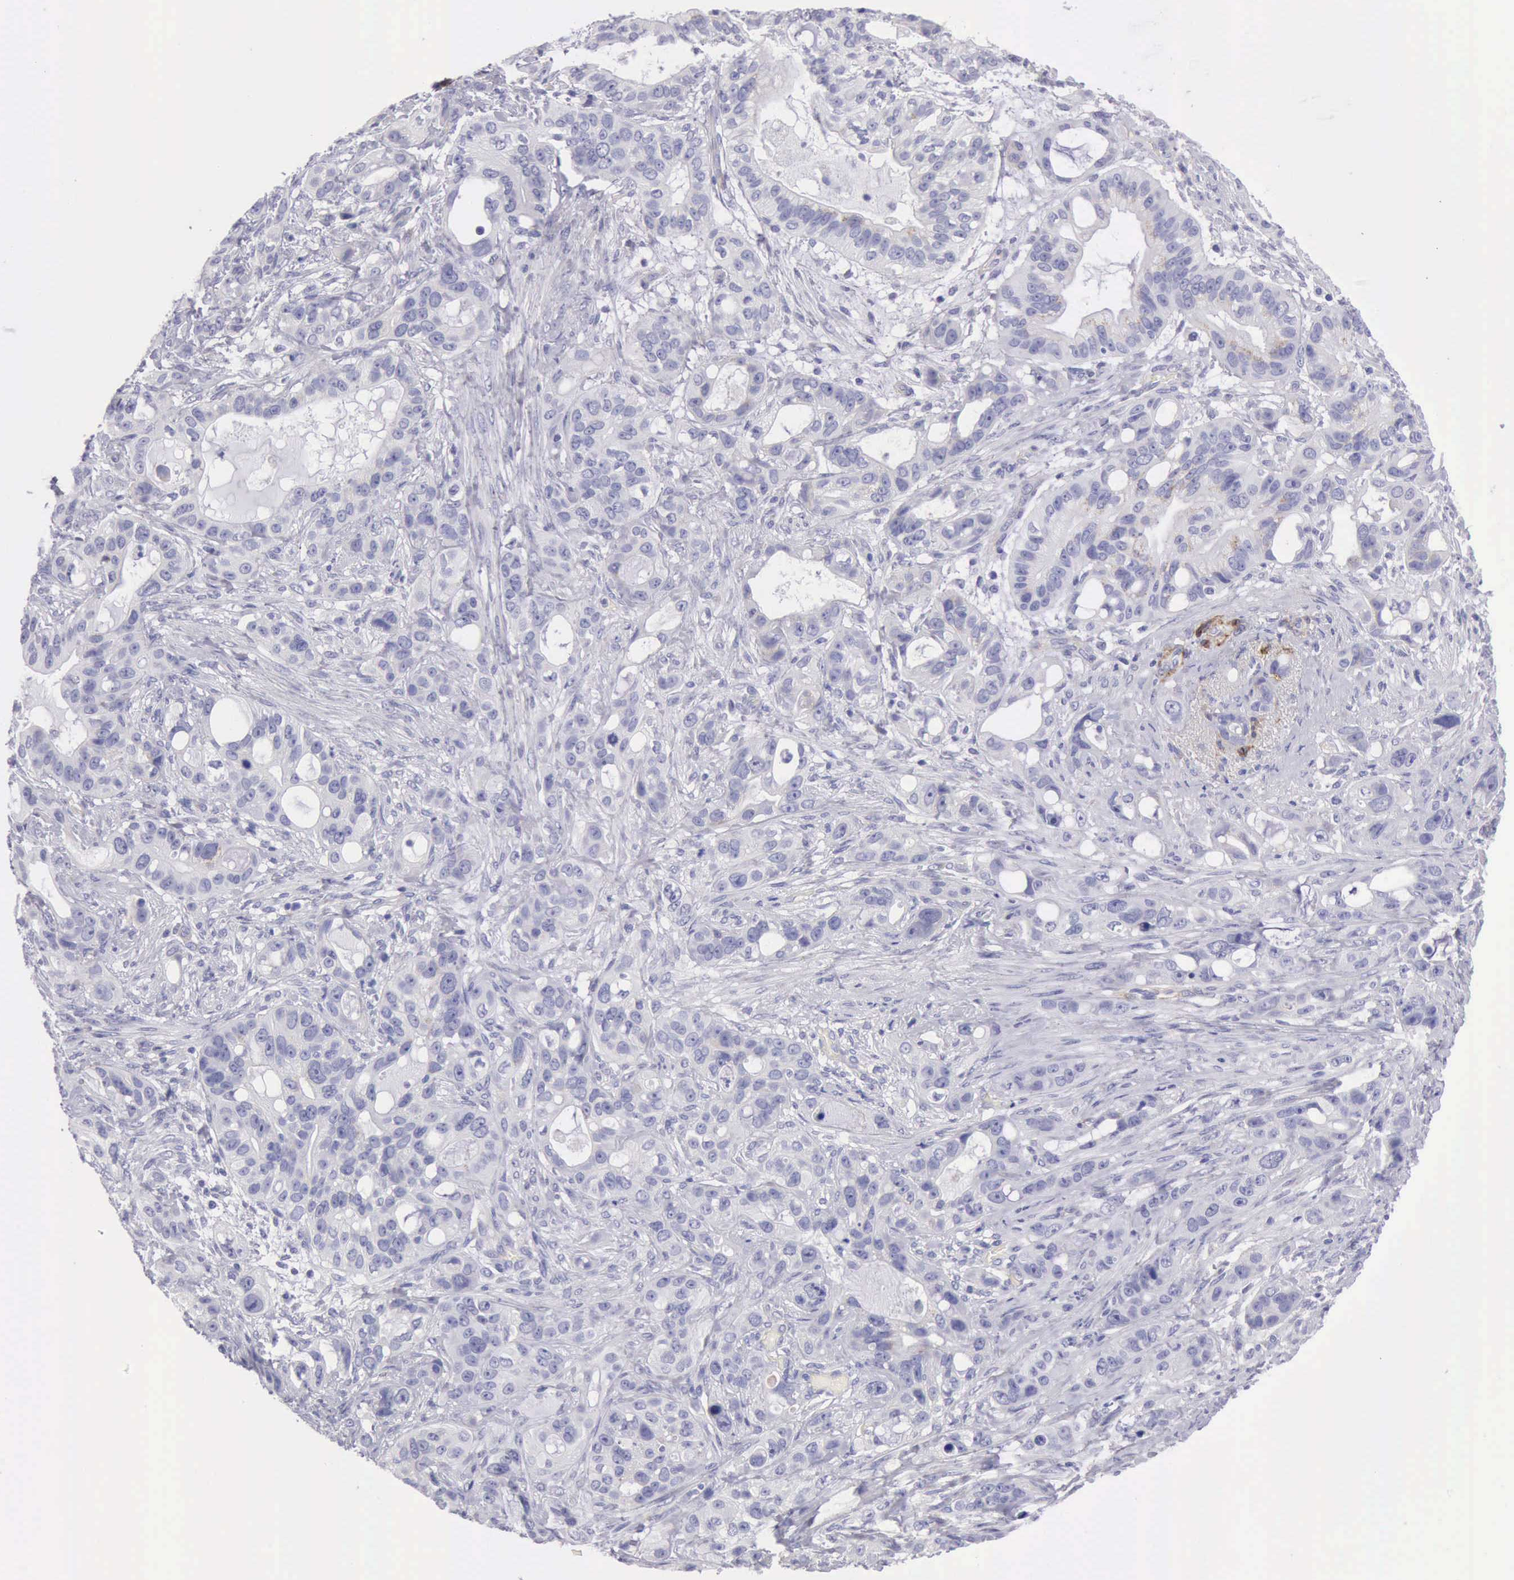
{"staining": {"intensity": "negative", "quantity": "none", "location": "none"}, "tissue": "stomach cancer", "cell_type": "Tumor cells", "image_type": "cancer", "snomed": [{"axis": "morphology", "description": "Adenocarcinoma, NOS"}, {"axis": "topography", "description": "Stomach, upper"}], "caption": "DAB immunohistochemical staining of adenocarcinoma (stomach) shows no significant positivity in tumor cells.", "gene": "AOC3", "patient": {"sex": "male", "age": 47}}